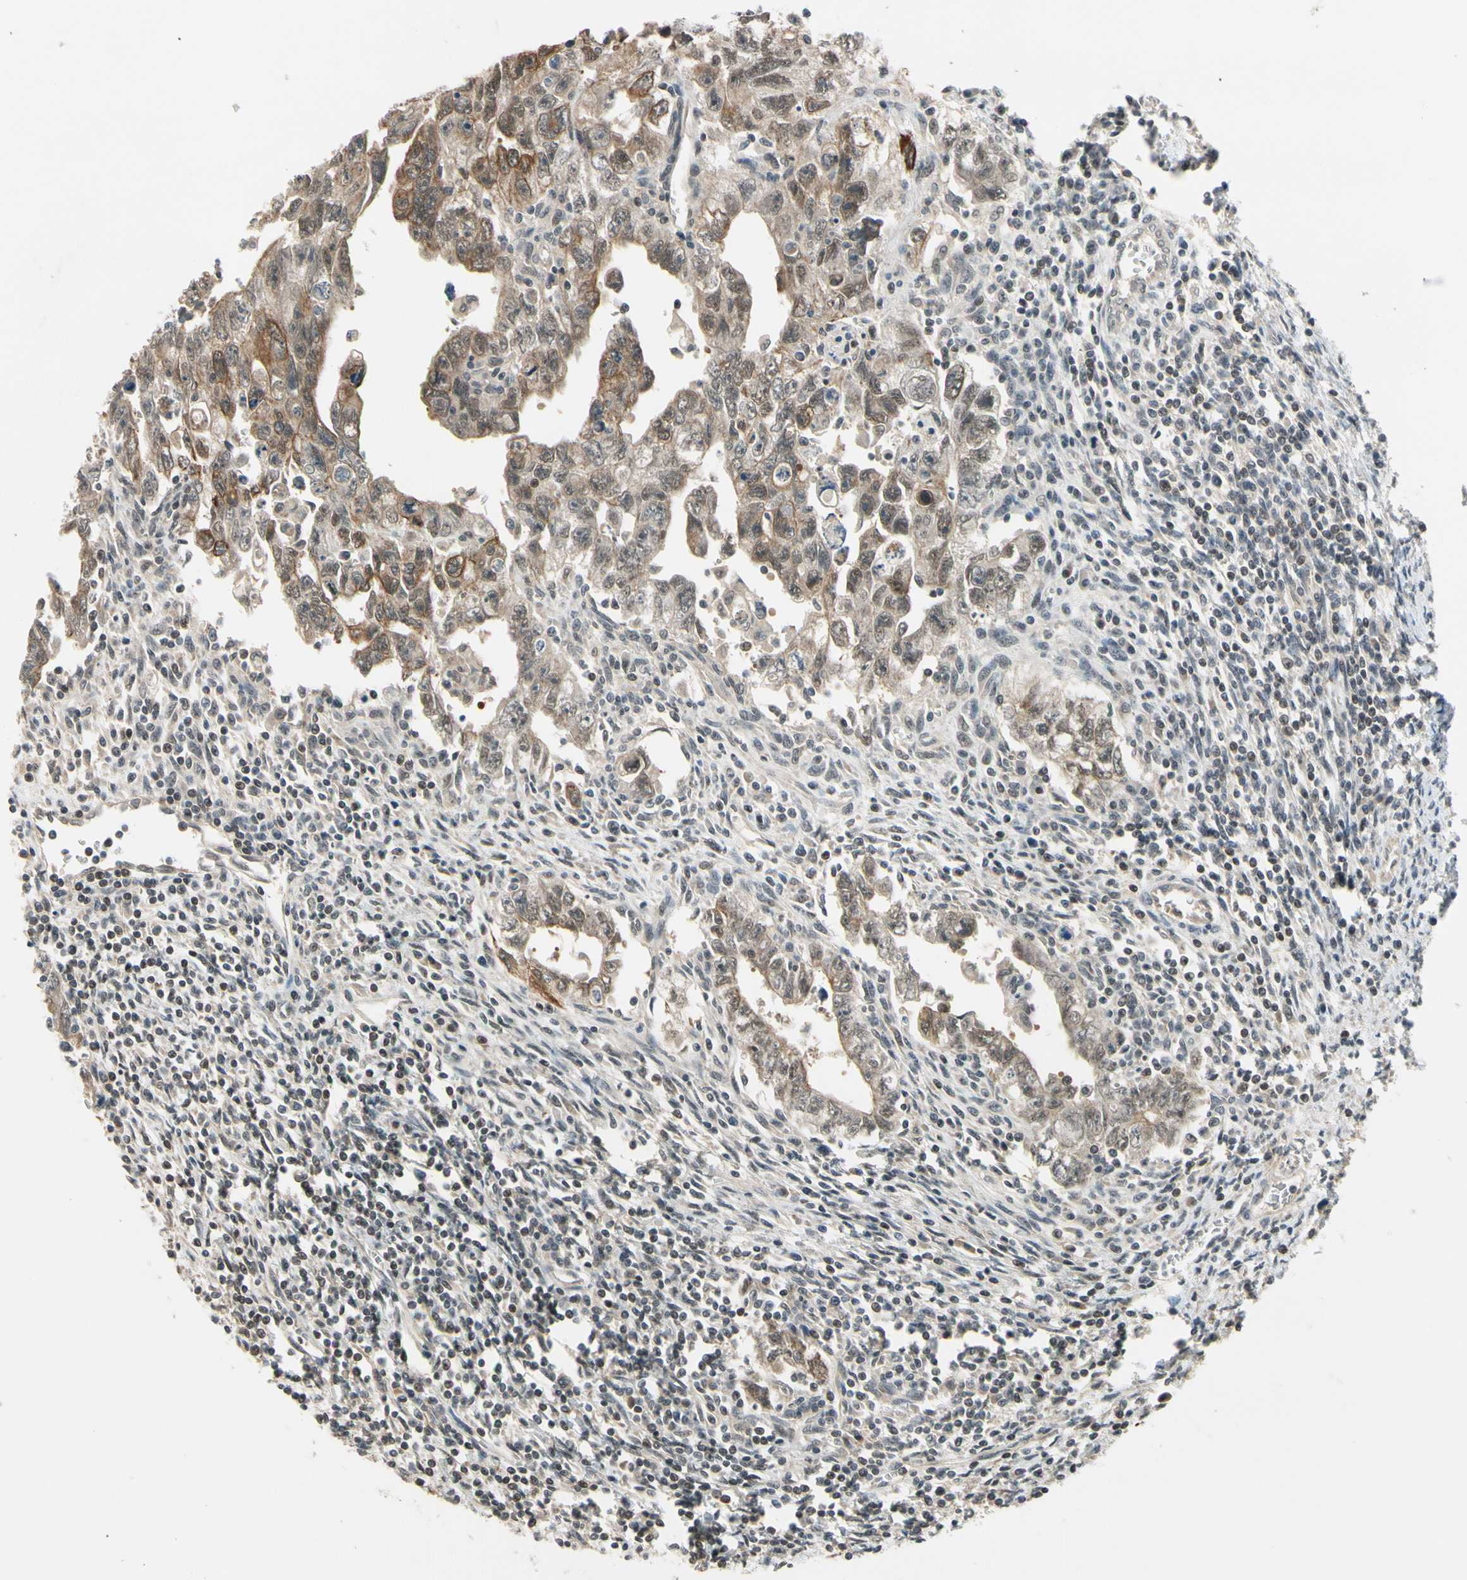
{"staining": {"intensity": "moderate", "quantity": ">75%", "location": "cytoplasmic/membranous"}, "tissue": "testis cancer", "cell_type": "Tumor cells", "image_type": "cancer", "snomed": [{"axis": "morphology", "description": "Carcinoma, Embryonal, NOS"}, {"axis": "topography", "description": "Testis"}], "caption": "Protein analysis of testis embryonal carcinoma tissue reveals moderate cytoplasmic/membranous positivity in approximately >75% of tumor cells. The protein of interest is stained brown, and the nuclei are stained in blue (DAB (3,3'-diaminobenzidine) IHC with brightfield microscopy, high magnification).", "gene": "TAF12", "patient": {"sex": "male", "age": 28}}